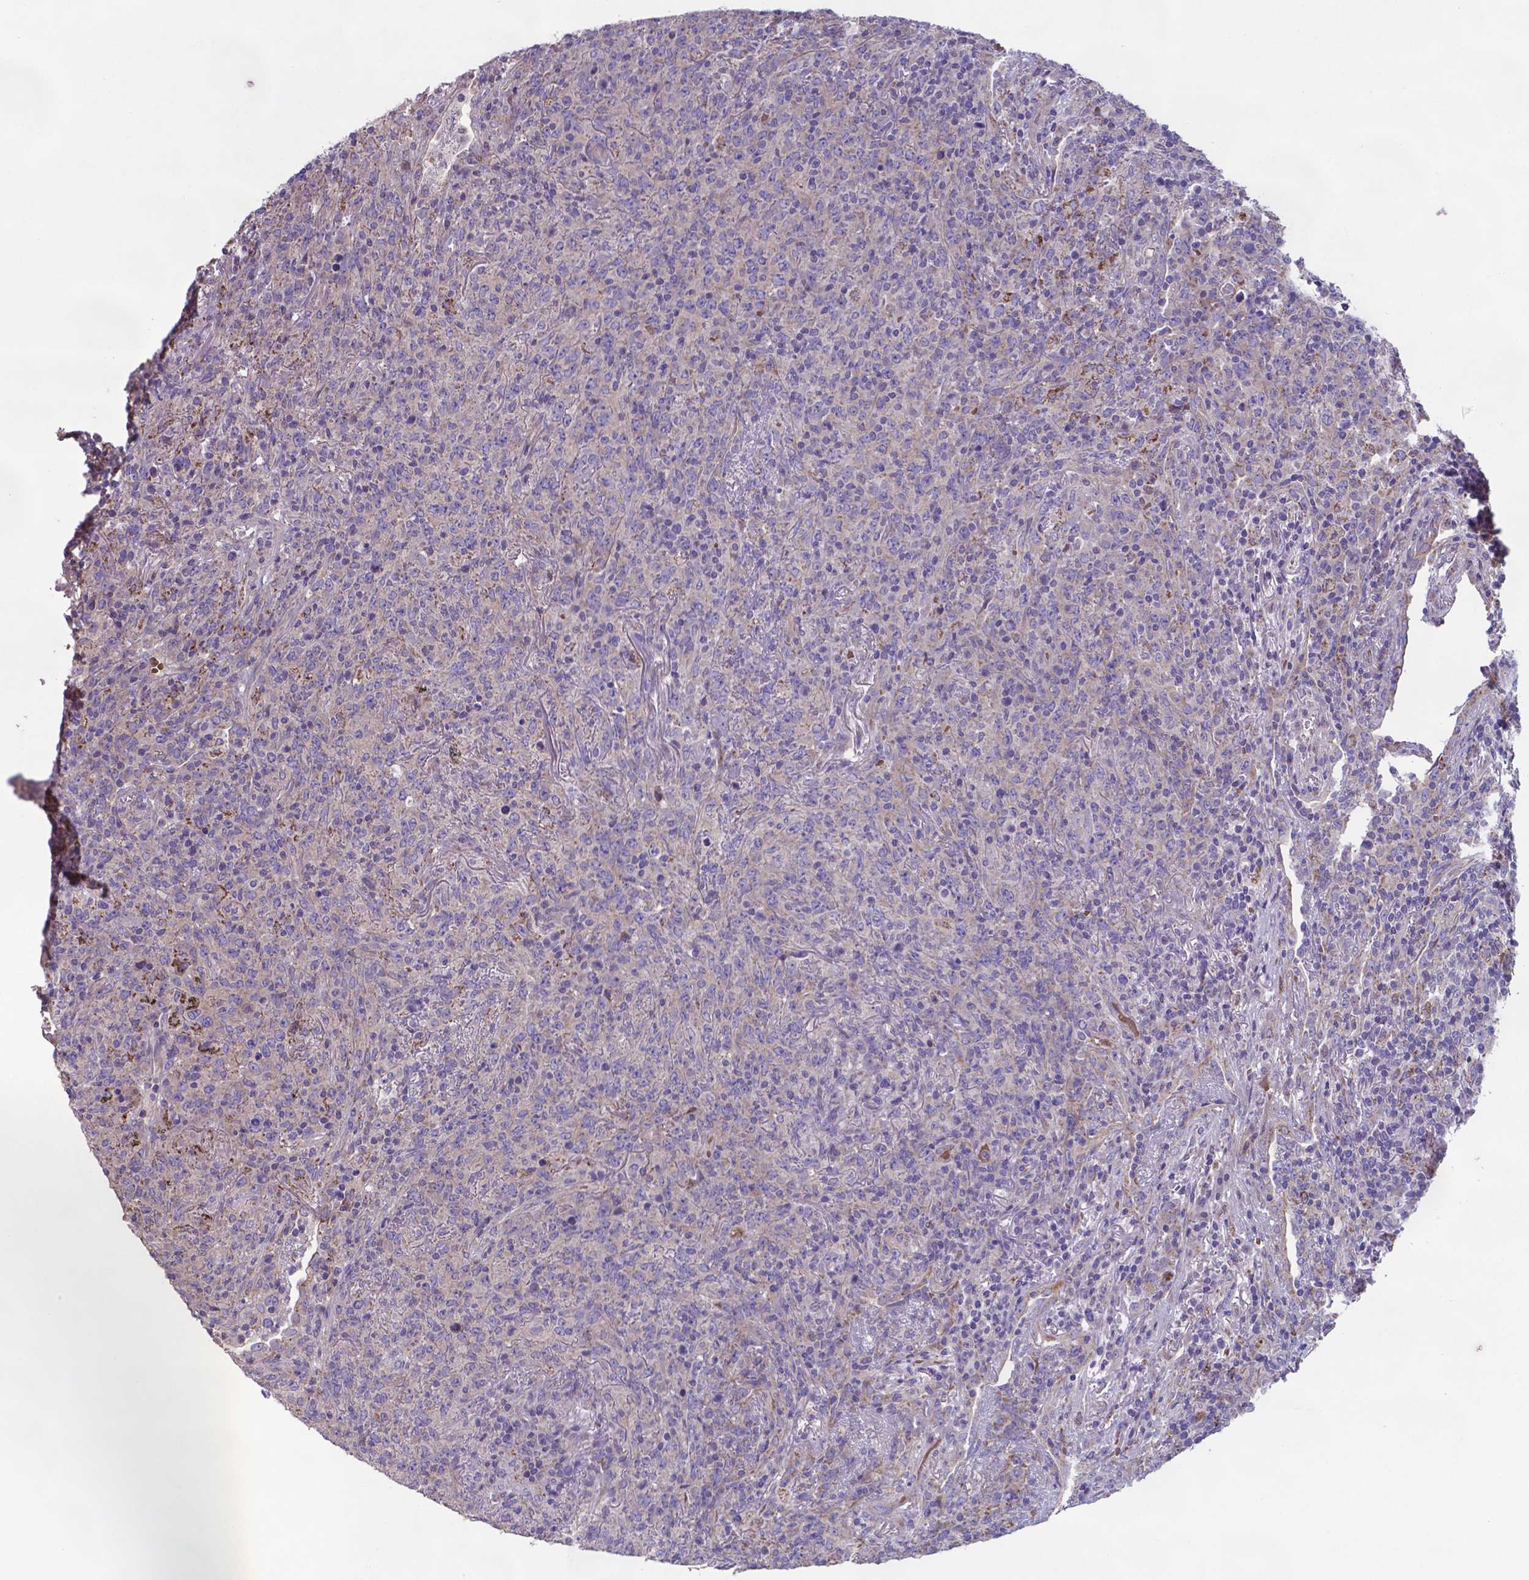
{"staining": {"intensity": "negative", "quantity": "none", "location": "none"}, "tissue": "lymphoma", "cell_type": "Tumor cells", "image_type": "cancer", "snomed": [{"axis": "morphology", "description": "Malignant lymphoma, non-Hodgkin's type, High grade"}, {"axis": "topography", "description": "Lung"}], "caption": "IHC image of neoplastic tissue: high-grade malignant lymphoma, non-Hodgkin's type stained with DAB shows no significant protein staining in tumor cells.", "gene": "TYRO3", "patient": {"sex": "male", "age": 79}}